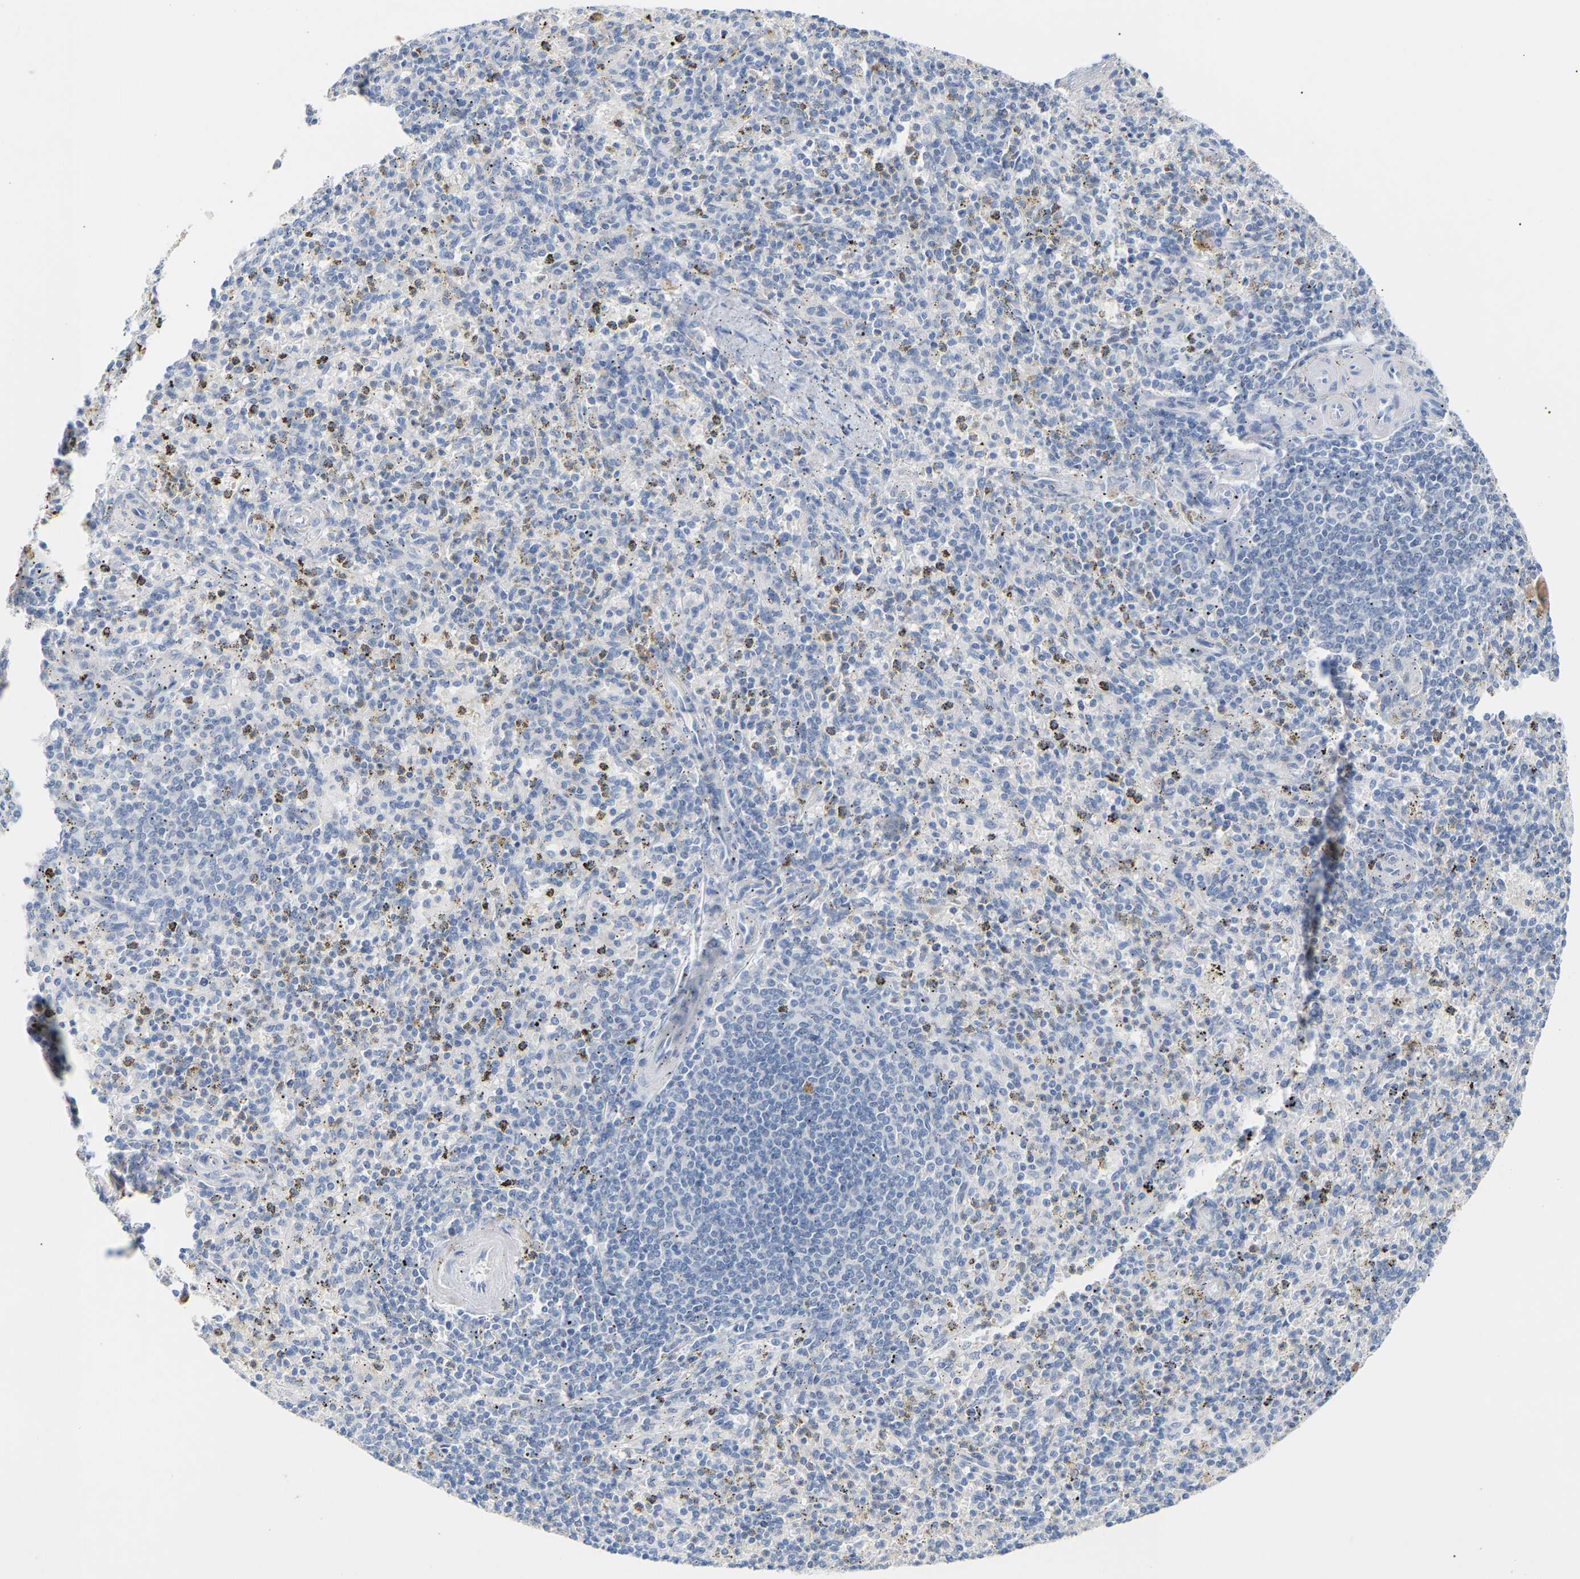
{"staining": {"intensity": "negative", "quantity": "none", "location": "none"}, "tissue": "spleen", "cell_type": "Cells in red pulp", "image_type": "normal", "snomed": [{"axis": "morphology", "description": "Normal tissue, NOS"}, {"axis": "topography", "description": "Spleen"}], "caption": "The IHC histopathology image has no significant expression in cells in red pulp of spleen.", "gene": "PEX1", "patient": {"sex": "male", "age": 72}}